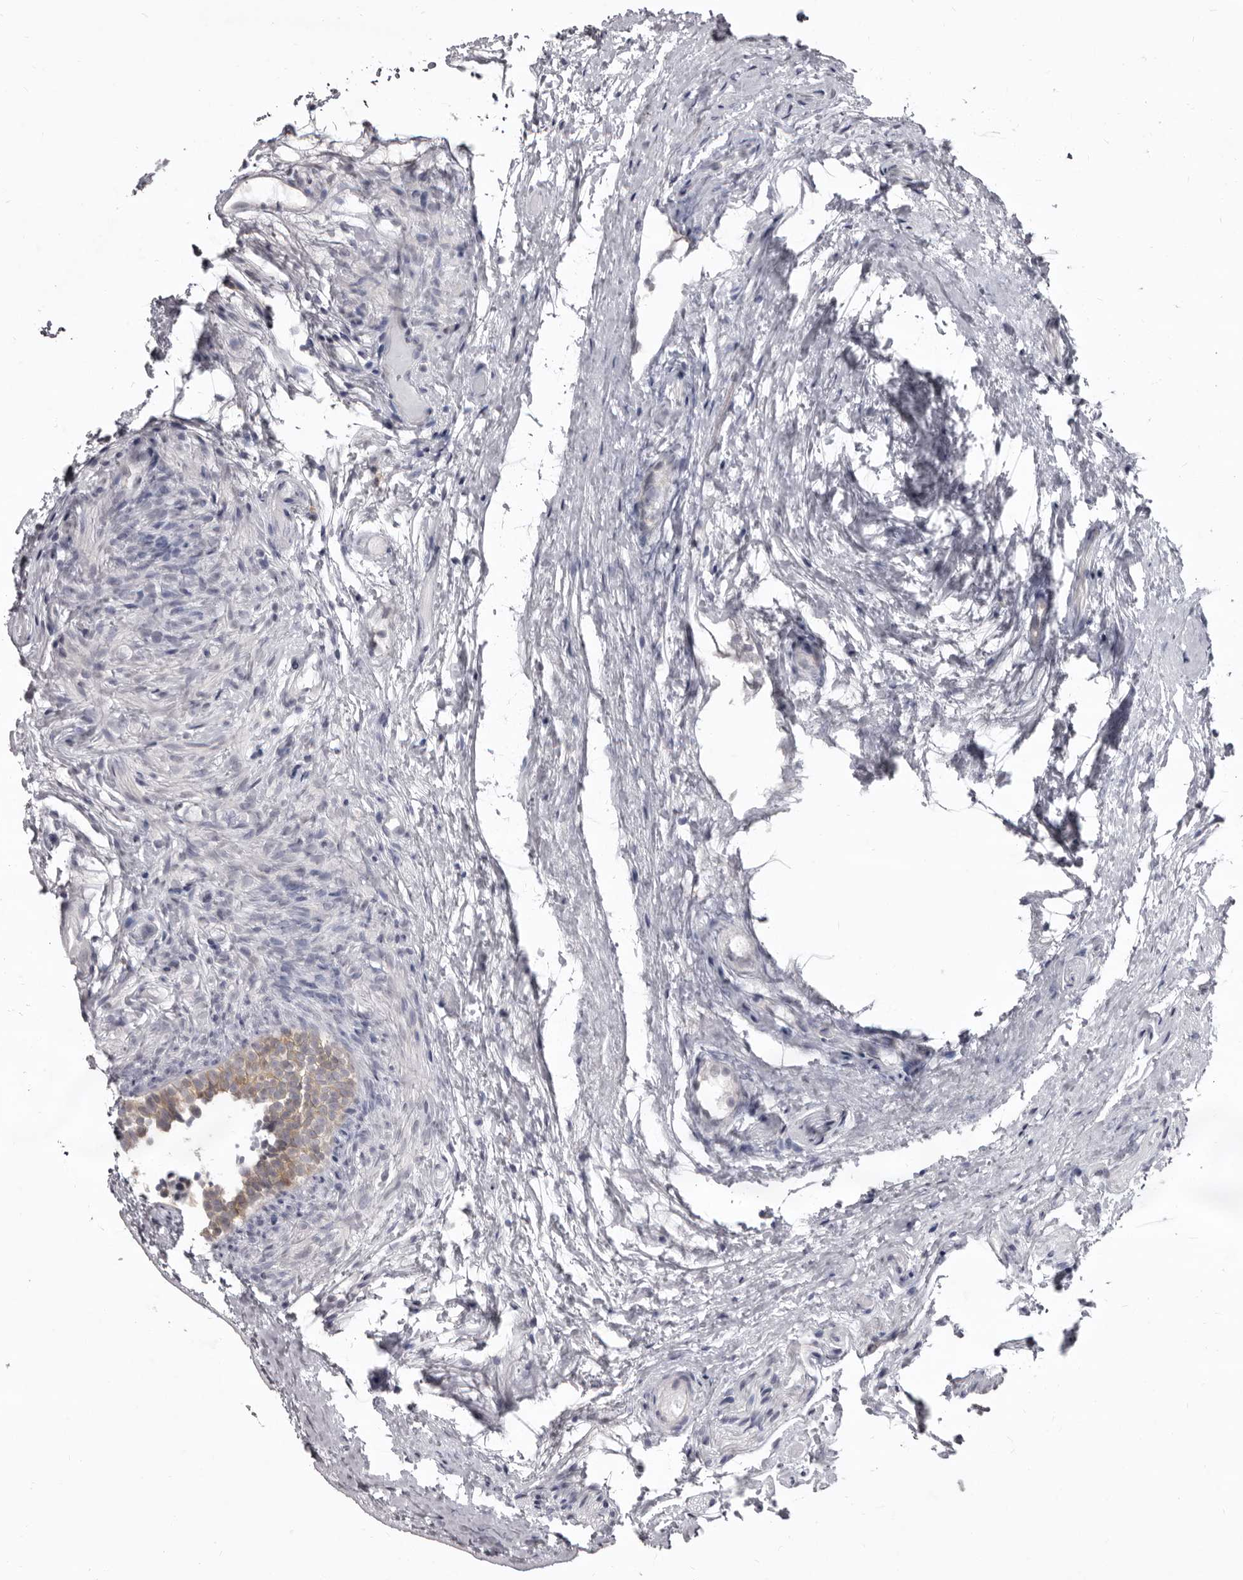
{"staining": {"intensity": "weak", "quantity": "<25%", "location": "cytoplasmic/membranous"}, "tissue": "epididymis", "cell_type": "Glandular cells", "image_type": "normal", "snomed": [{"axis": "morphology", "description": "Normal tissue, NOS"}, {"axis": "topography", "description": "Epididymis"}], "caption": "Immunohistochemistry (IHC) of benign epididymis exhibits no expression in glandular cells.", "gene": "SULT1E1", "patient": {"sex": "male", "age": 5}}